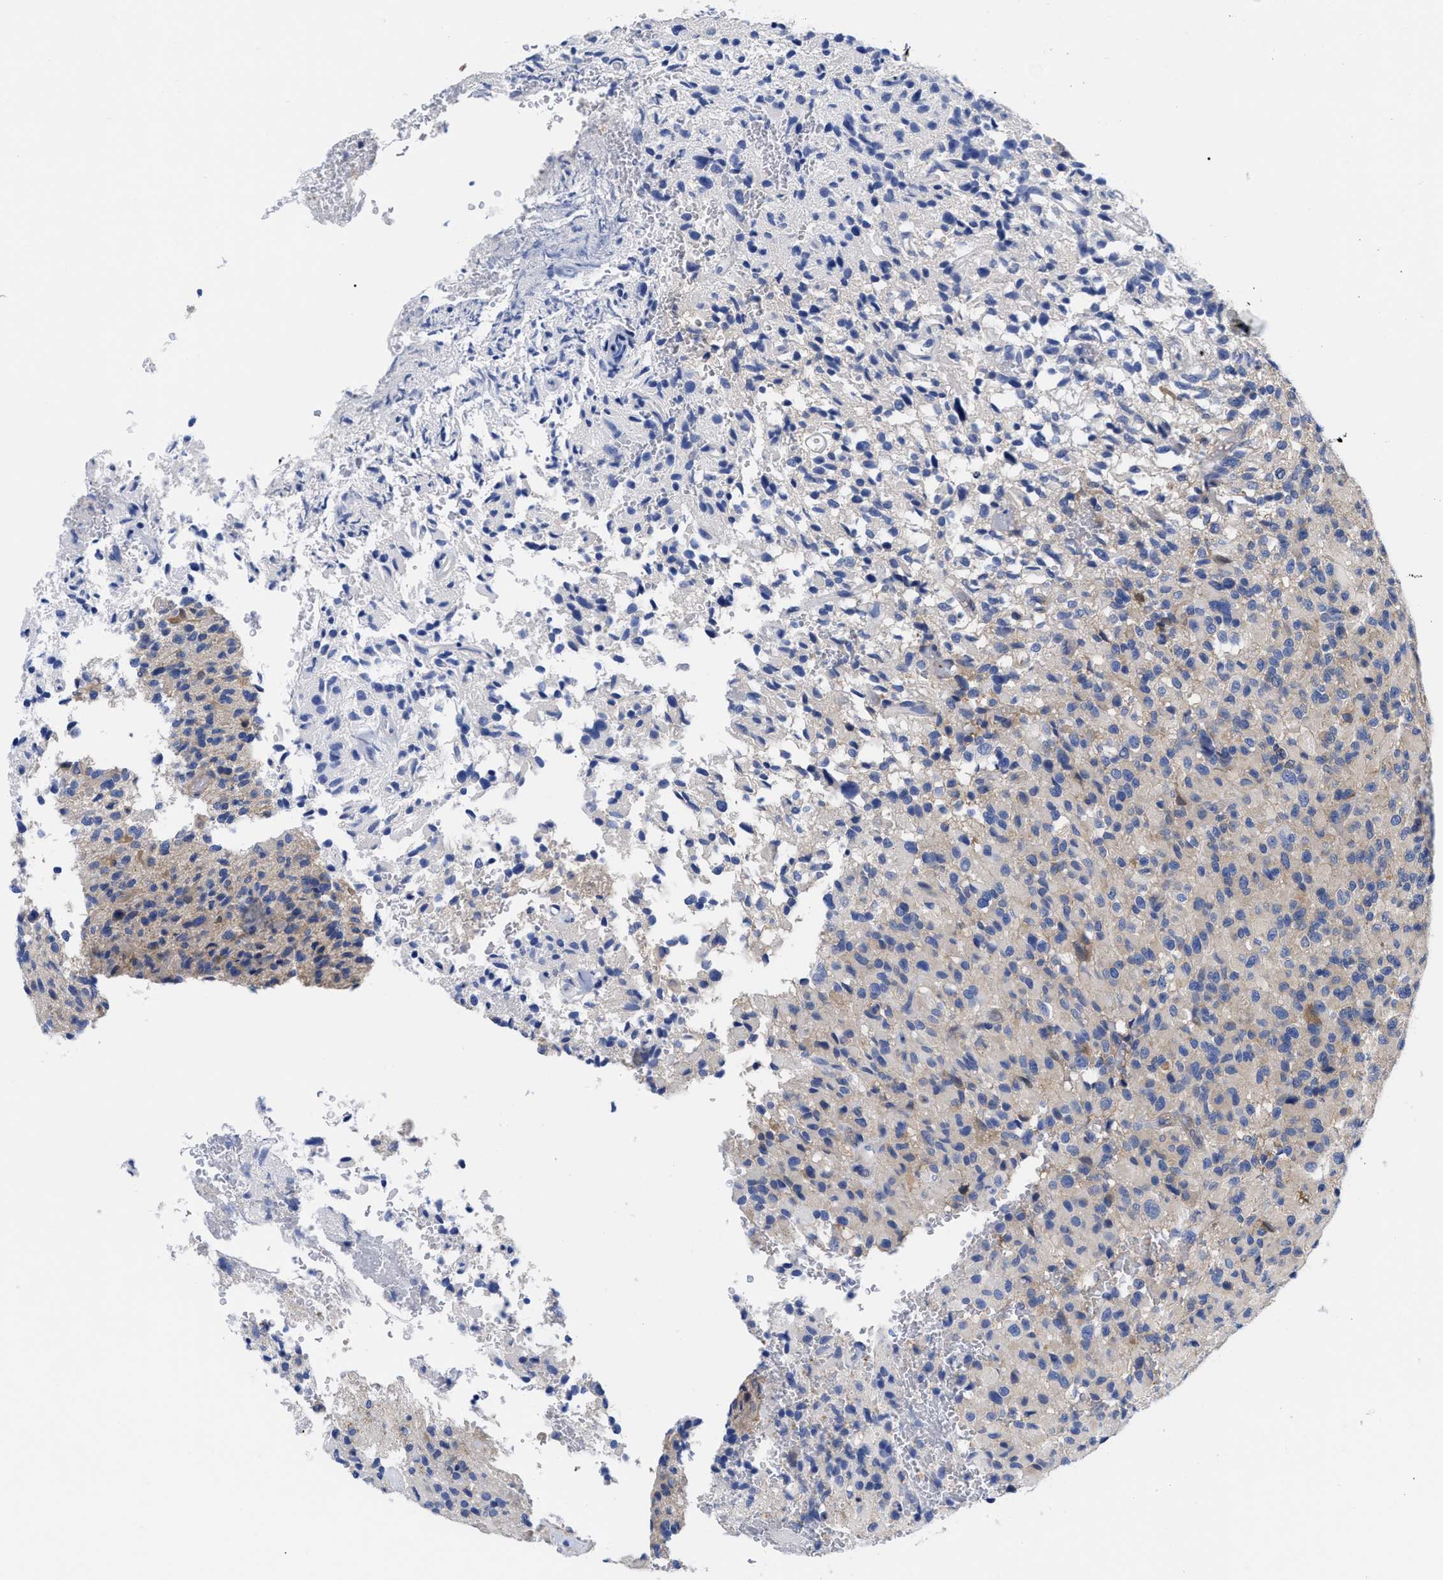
{"staining": {"intensity": "moderate", "quantity": "<25%", "location": "cytoplasmic/membranous"}, "tissue": "glioma", "cell_type": "Tumor cells", "image_type": "cancer", "snomed": [{"axis": "morphology", "description": "Glioma, malignant, High grade"}, {"axis": "topography", "description": "Brain"}], "caption": "Tumor cells reveal low levels of moderate cytoplasmic/membranous staining in about <25% of cells in malignant high-grade glioma.", "gene": "RBKS", "patient": {"sex": "male", "age": 71}}